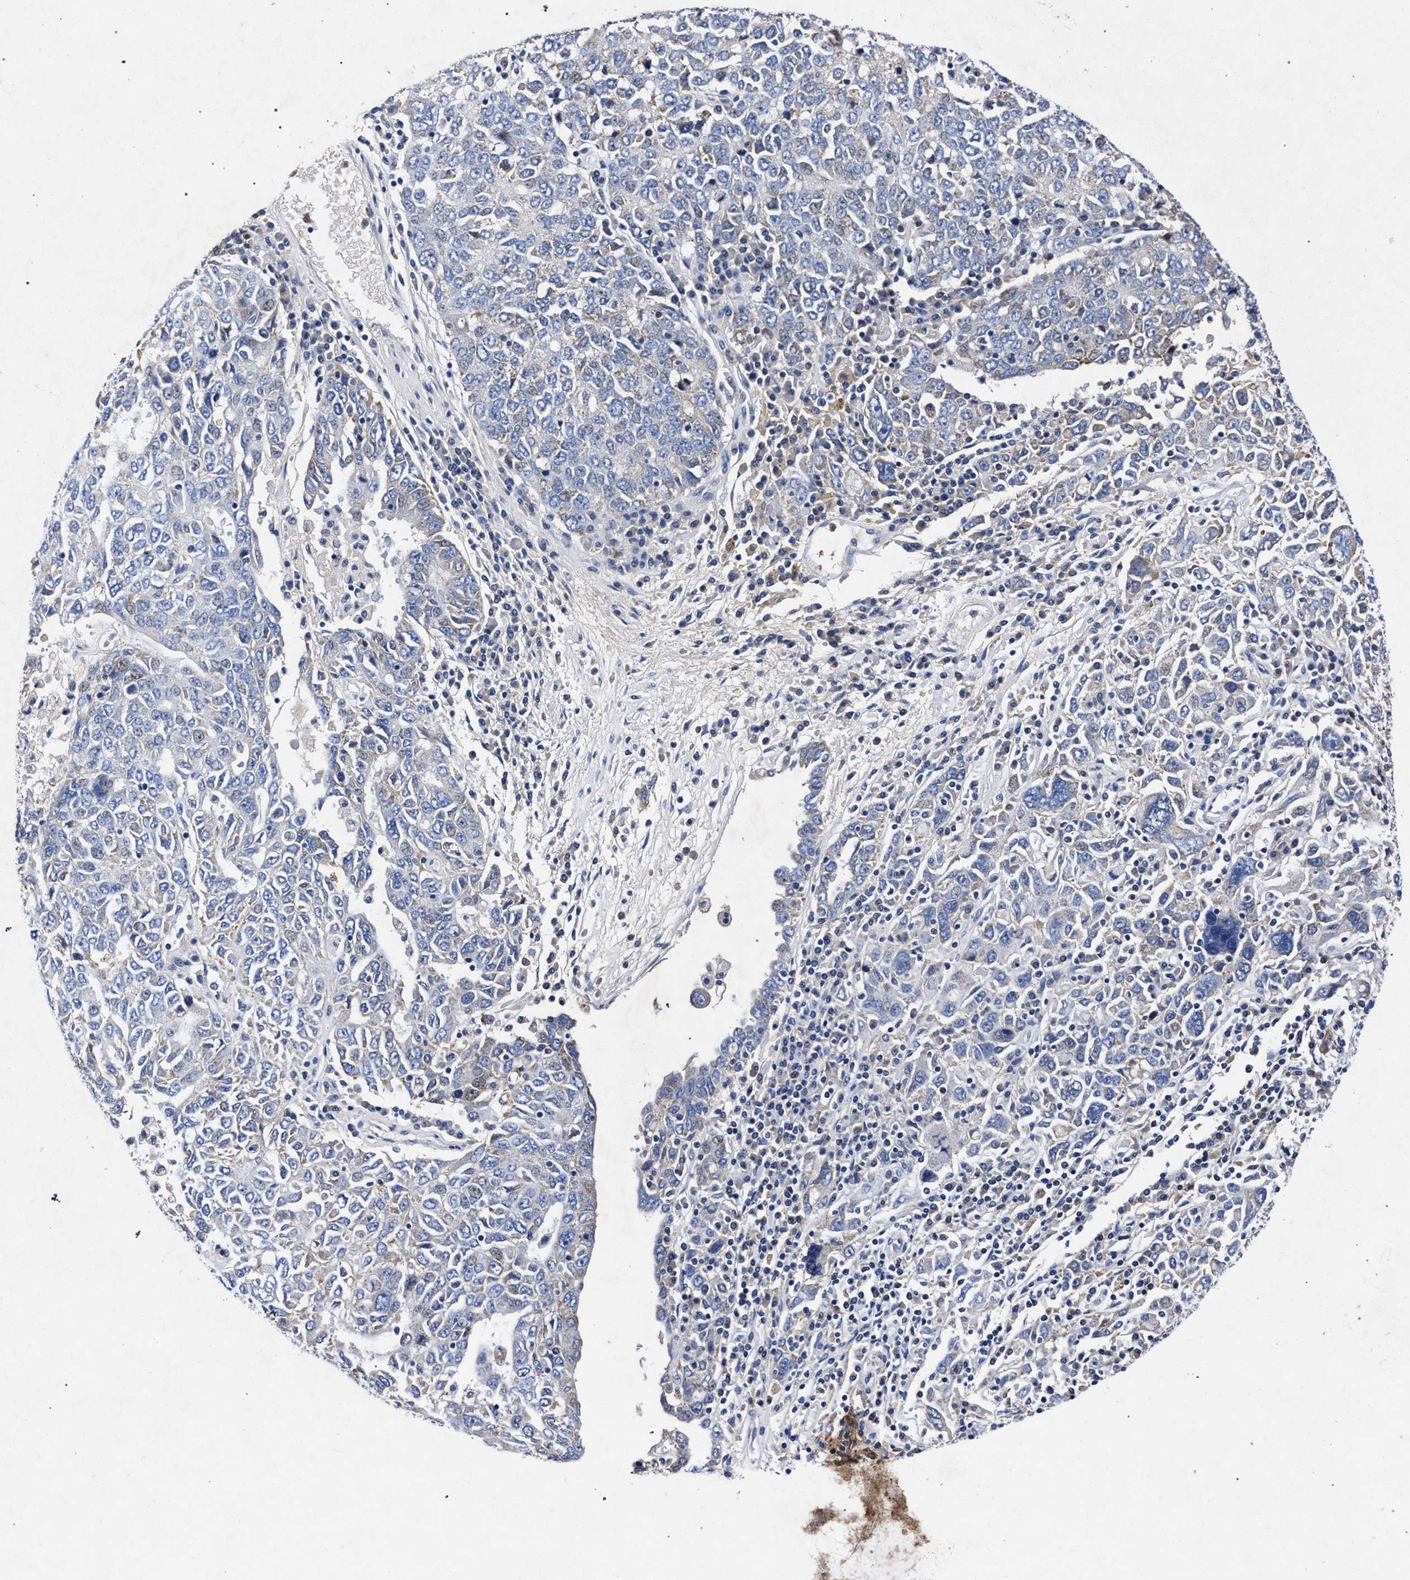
{"staining": {"intensity": "negative", "quantity": "none", "location": "none"}, "tissue": "ovarian cancer", "cell_type": "Tumor cells", "image_type": "cancer", "snomed": [{"axis": "morphology", "description": "Carcinoma, endometroid"}, {"axis": "topography", "description": "Ovary"}], "caption": "Tumor cells are negative for brown protein staining in ovarian cancer (endometroid carcinoma). The staining was performed using DAB (3,3'-diaminobenzidine) to visualize the protein expression in brown, while the nuclei were stained in blue with hematoxylin (Magnification: 20x).", "gene": "HSD17B14", "patient": {"sex": "female", "age": 62}}